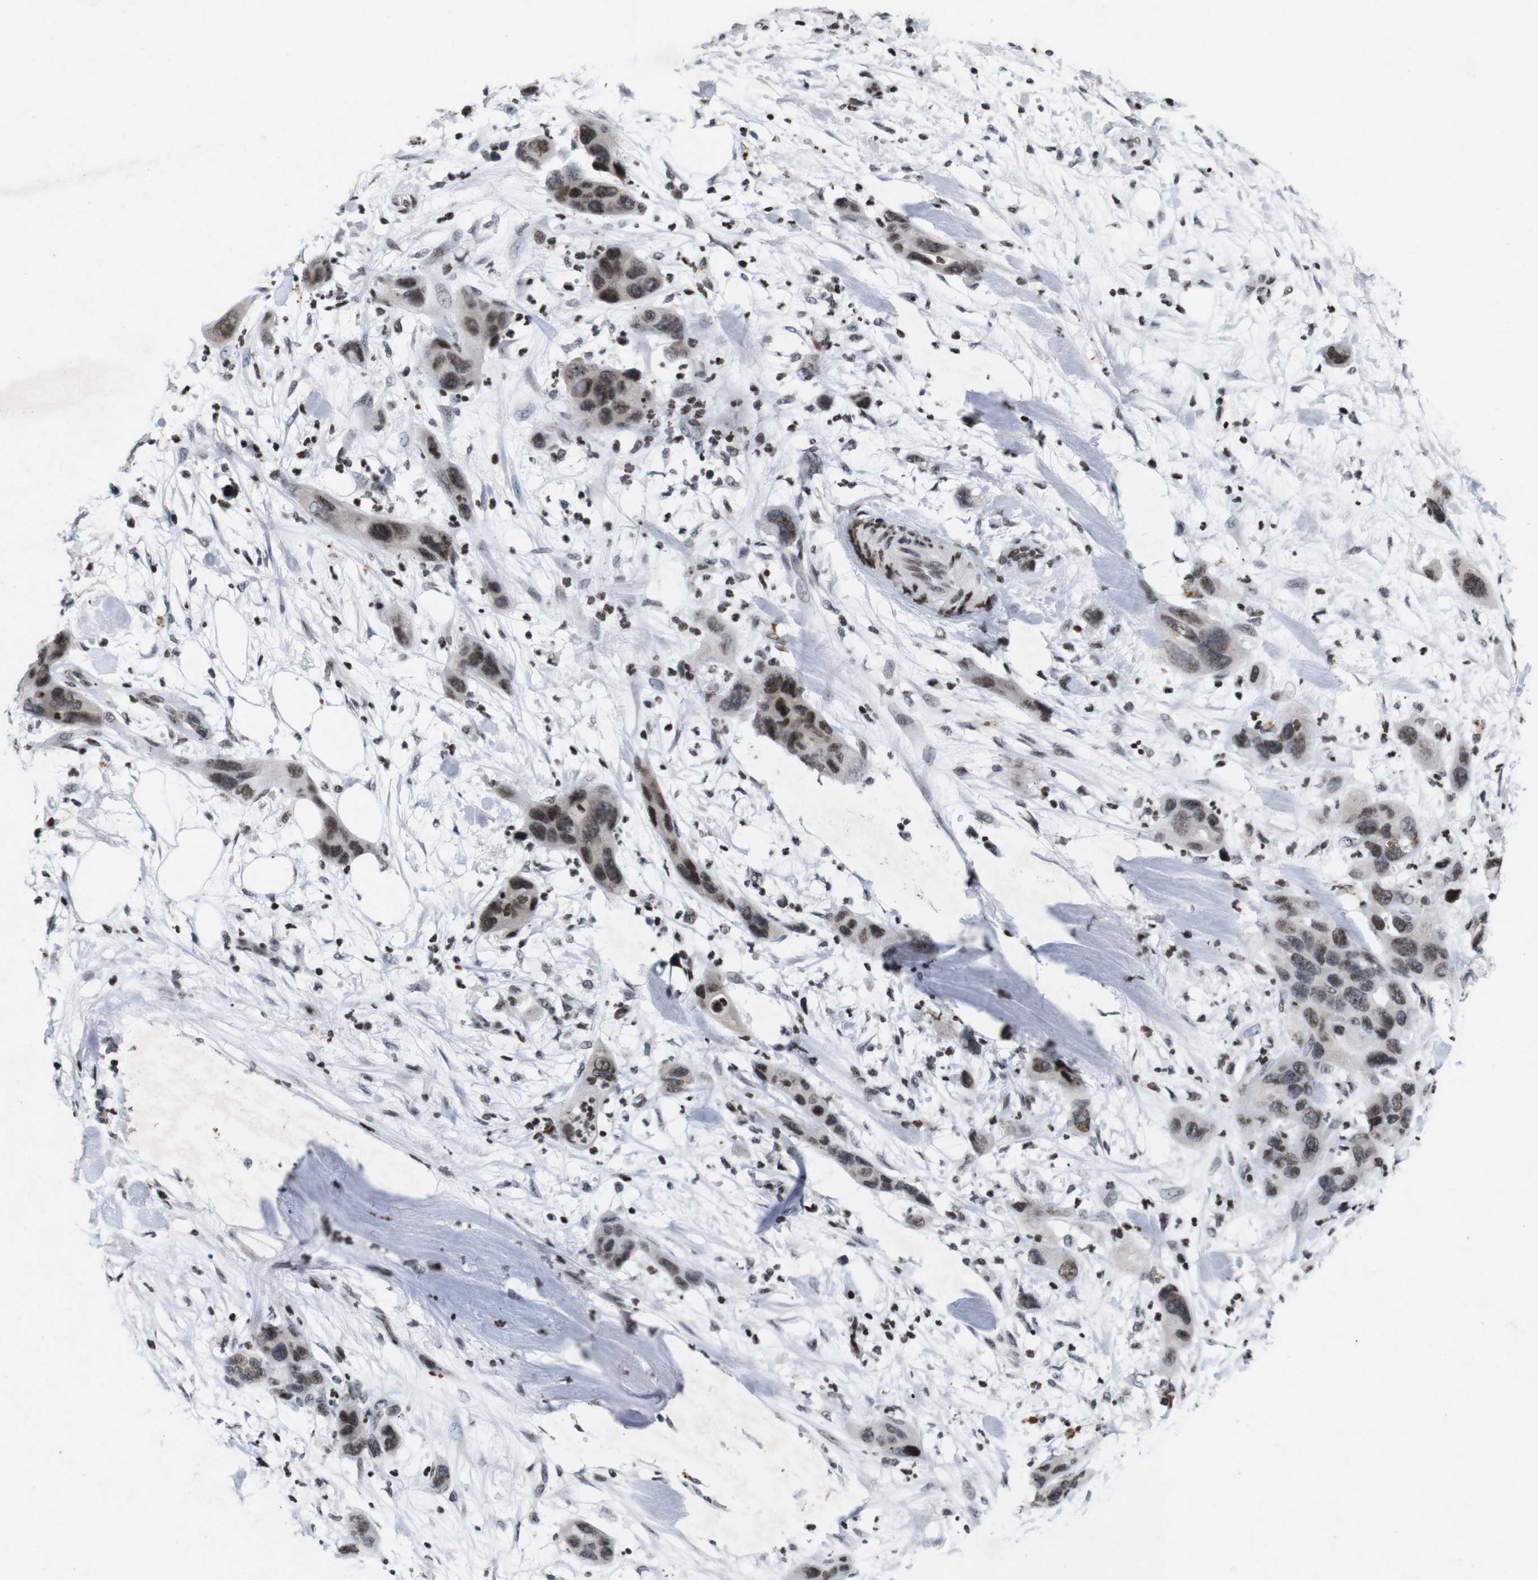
{"staining": {"intensity": "moderate", "quantity": ">75%", "location": "nuclear"}, "tissue": "pancreatic cancer", "cell_type": "Tumor cells", "image_type": "cancer", "snomed": [{"axis": "morphology", "description": "Adenocarcinoma, NOS"}, {"axis": "topography", "description": "Pancreas"}], "caption": "Approximately >75% of tumor cells in human pancreatic cancer (adenocarcinoma) show moderate nuclear protein staining as visualized by brown immunohistochemical staining.", "gene": "MAGEH1", "patient": {"sex": "female", "age": 71}}